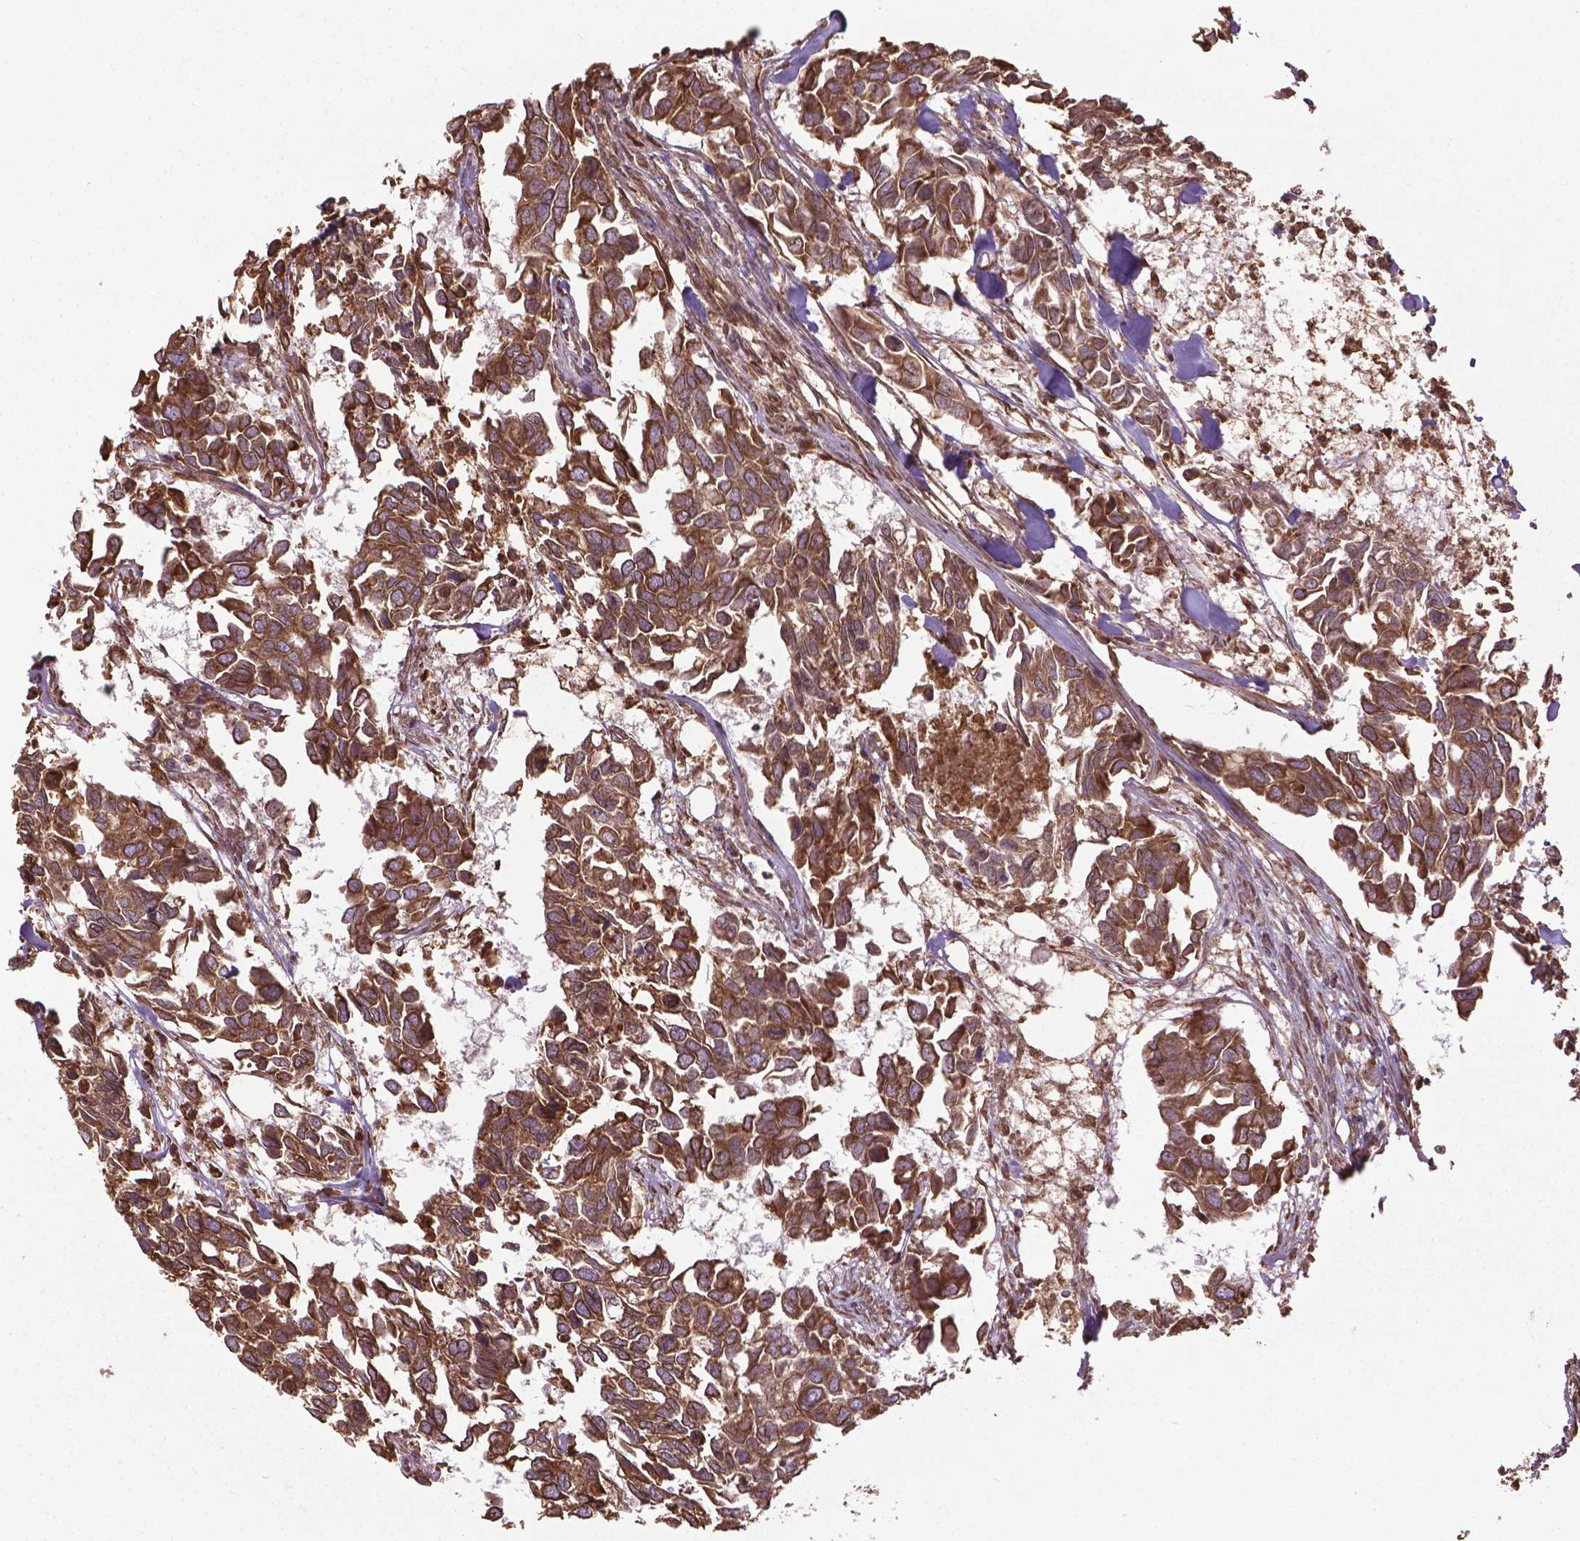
{"staining": {"intensity": "strong", "quantity": ">75%", "location": "cytoplasmic/membranous"}, "tissue": "breast cancer", "cell_type": "Tumor cells", "image_type": "cancer", "snomed": [{"axis": "morphology", "description": "Duct carcinoma"}, {"axis": "topography", "description": "Breast"}], "caption": "Immunohistochemical staining of human breast cancer (infiltrating ductal carcinoma) reveals strong cytoplasmic/membranous protein expression in about >75% of tumor cells.", "gene": "GAS1", "patient": {"sex": "female", "age": 83}}